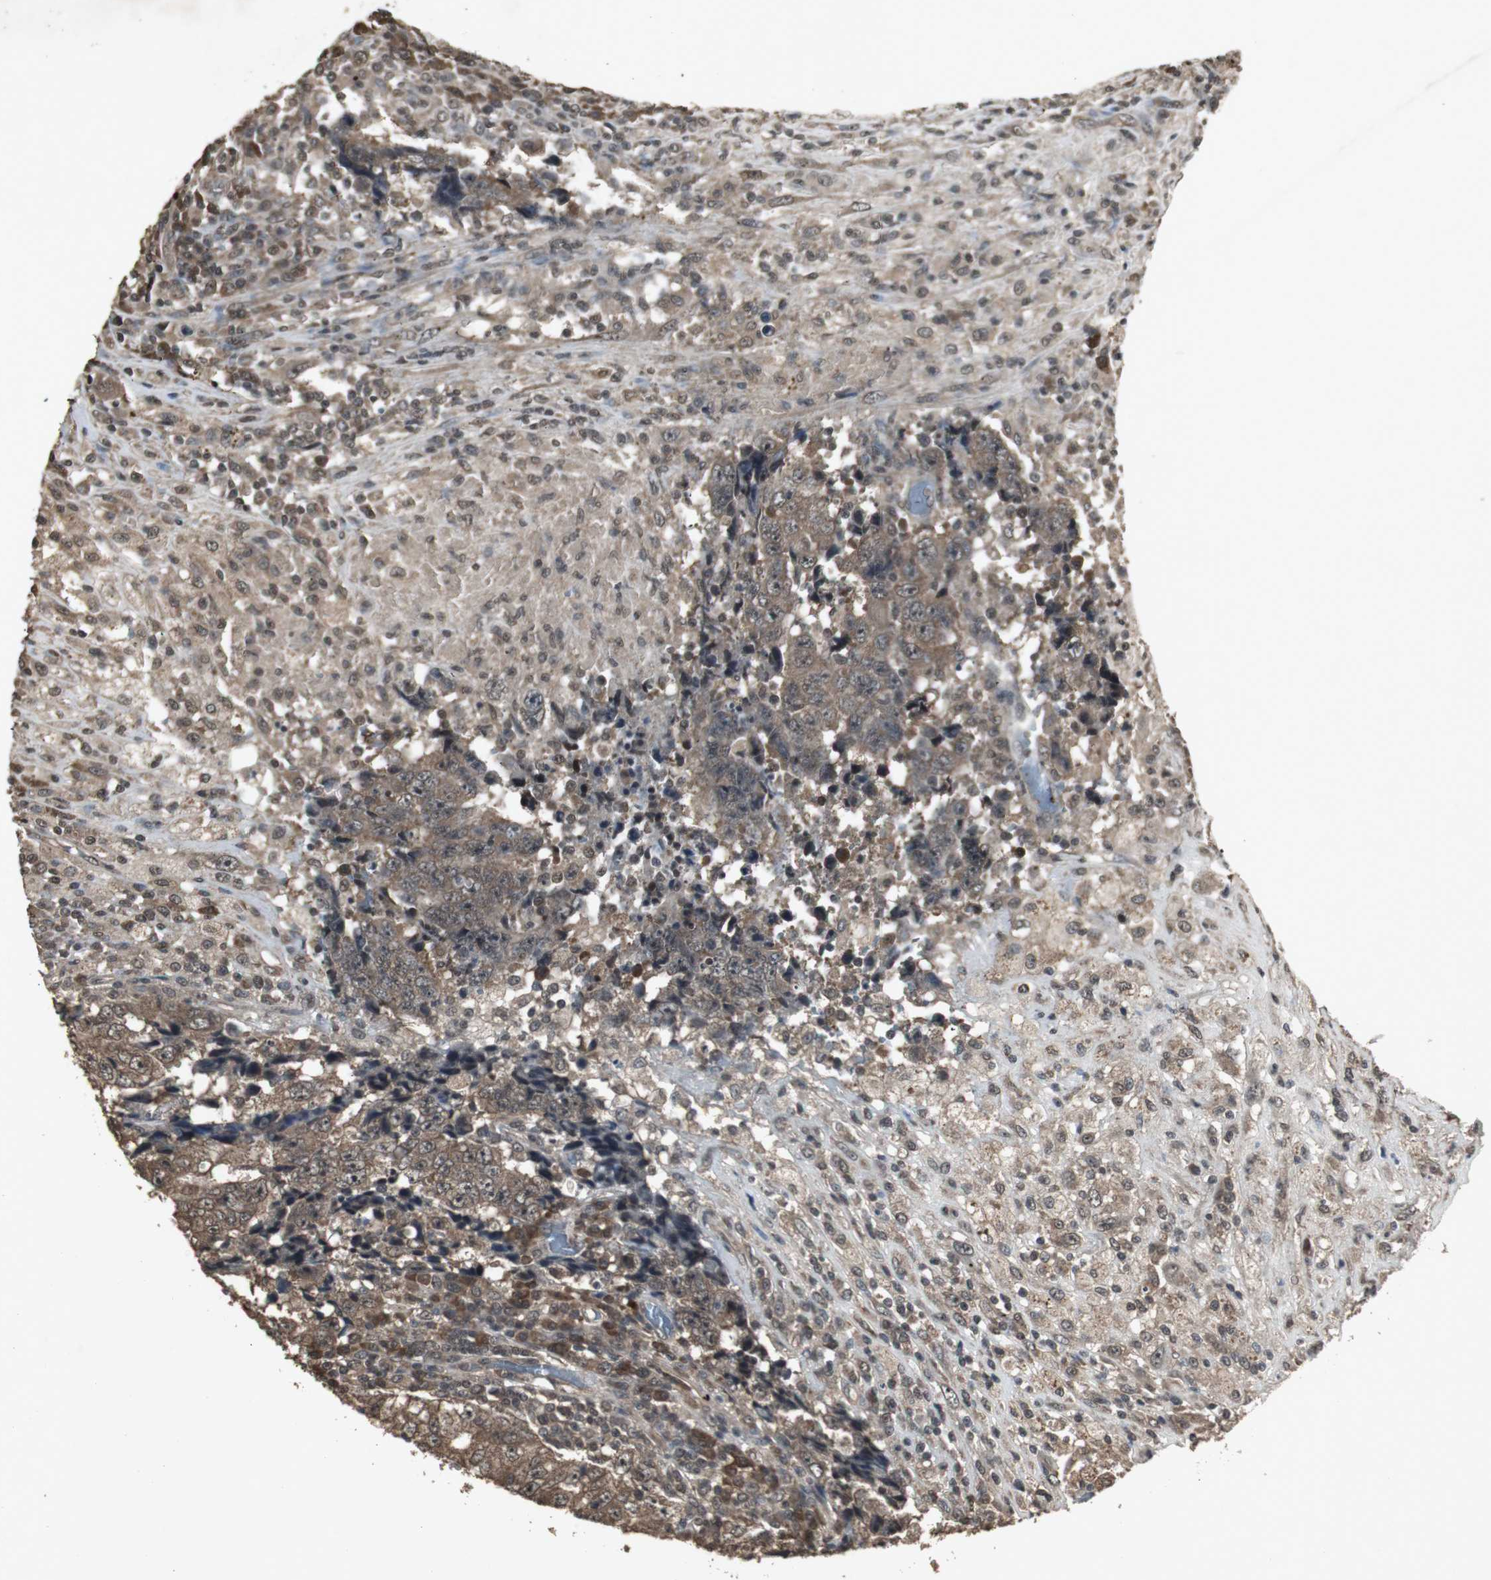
{"staining": {"intensity": "moderate", "quantity": ">75%", "location": "cytoplasmic/membranous"}, "tissue": "testis cancer", "cell_type": "Tumor cells", "image_type": "cancer", "snomed": [{"axis": "morphology", "description": "Necrosis, NOS"}, {"axis": "morphology", "description": "Carcinoma, Embryonal, NOS"}, {"axis": "topography", "description": "Testis"}], "caption": "Testis cancer stained with a brown dye demonstrates moderate cytoplasmic/membranous positive positivity in about >75% of tumor cells.", "gene": "EMX1", "patient": {"sex": "male", "age": 19}}